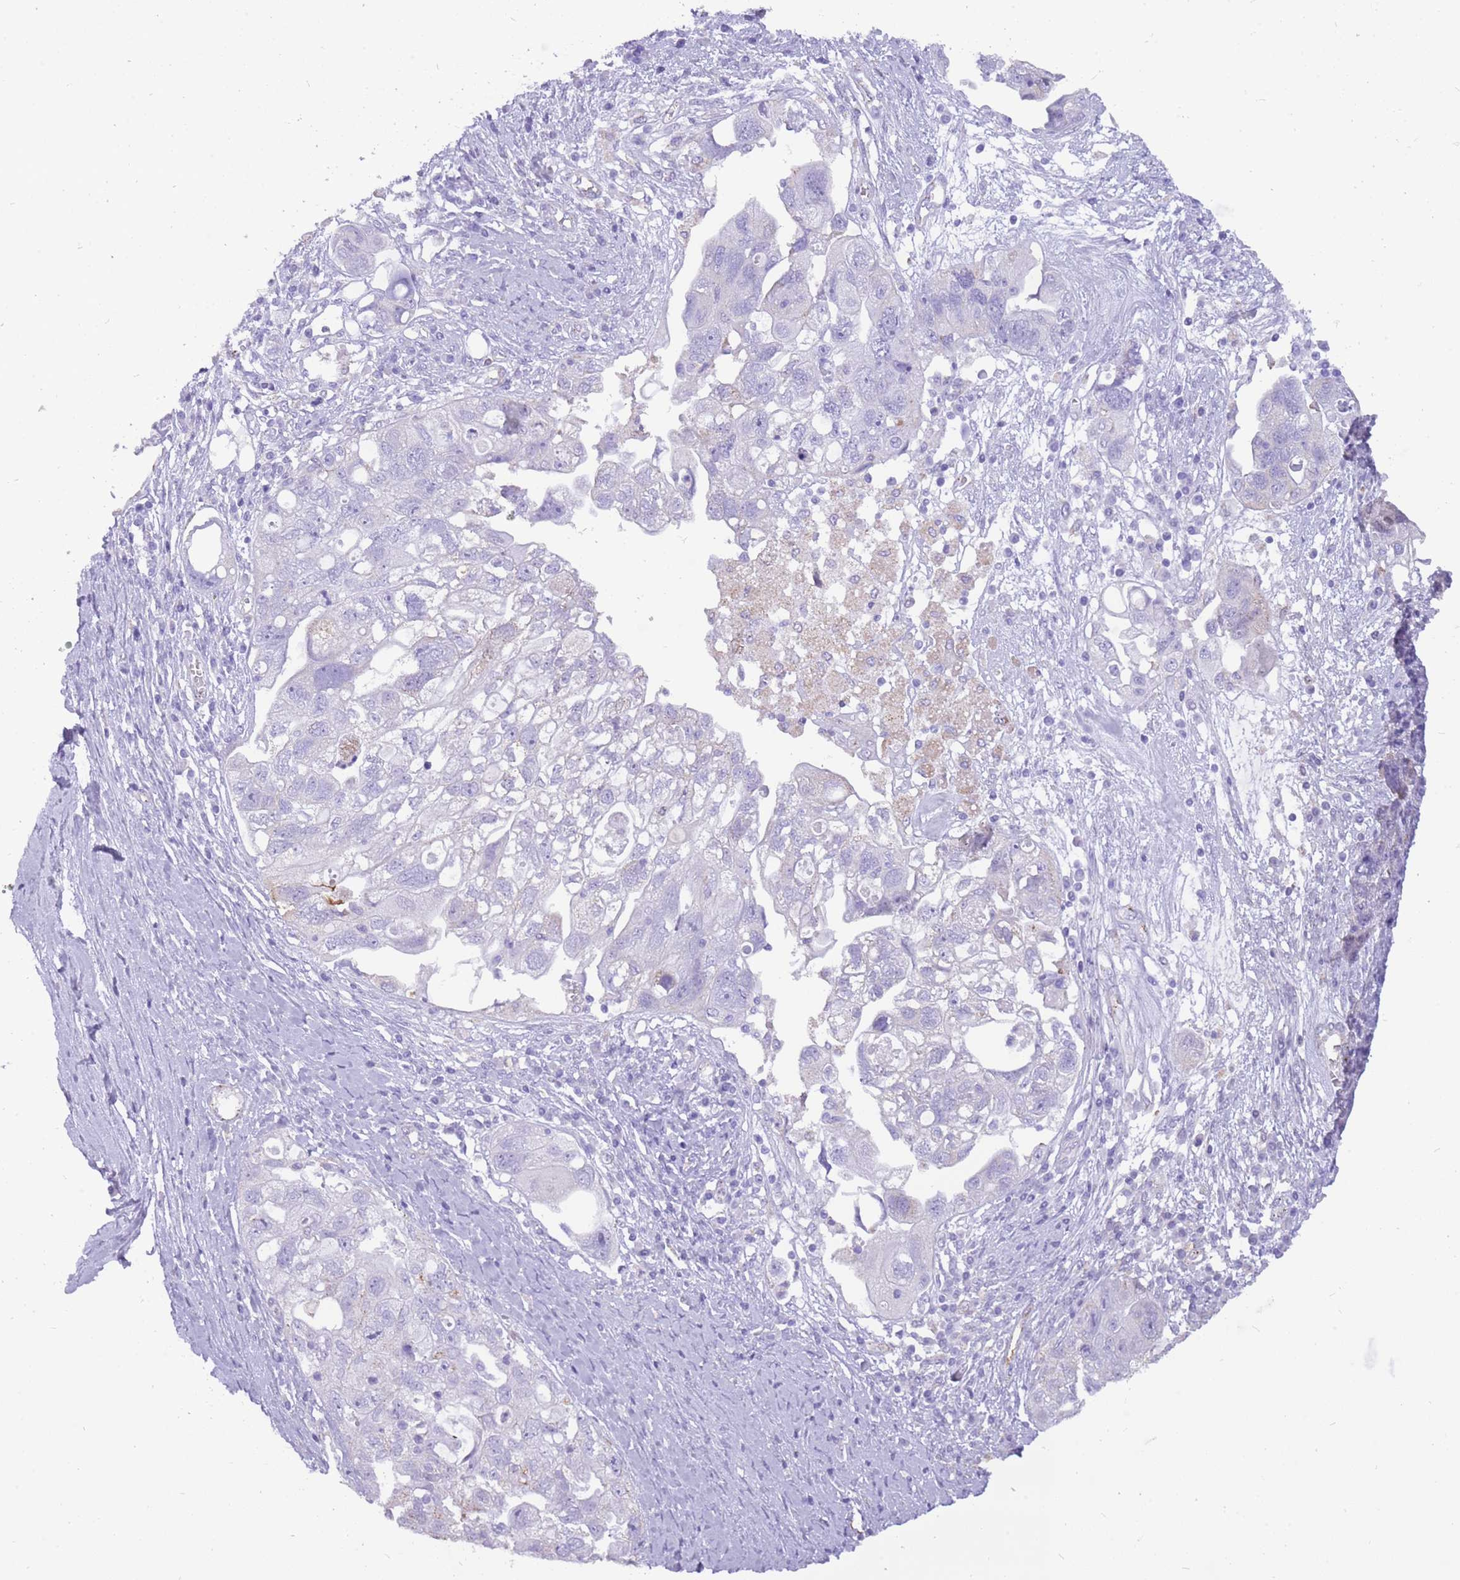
{"staining": {"intensity": "negative", "quantity": "none", "location": "none"}, "tissue": "ovarian cancer", "cell_type": "Tumor cells", "image_type": "cancer", "snomed": [{"axis": "morphology", "description": "Carcinoma, NOS"}, {"axis": "morphology", "description": "Cystadenocarcinoma, serous, NOS"}, {"axis": "topography", "description": "Ovary"}], "caption": "Immunohistochemistry of ovarian cancer (carcinoma) displays no positivity in tumor cells.", "gene": "PCNX1", "patient": {"sex": "female", "age": 69}}